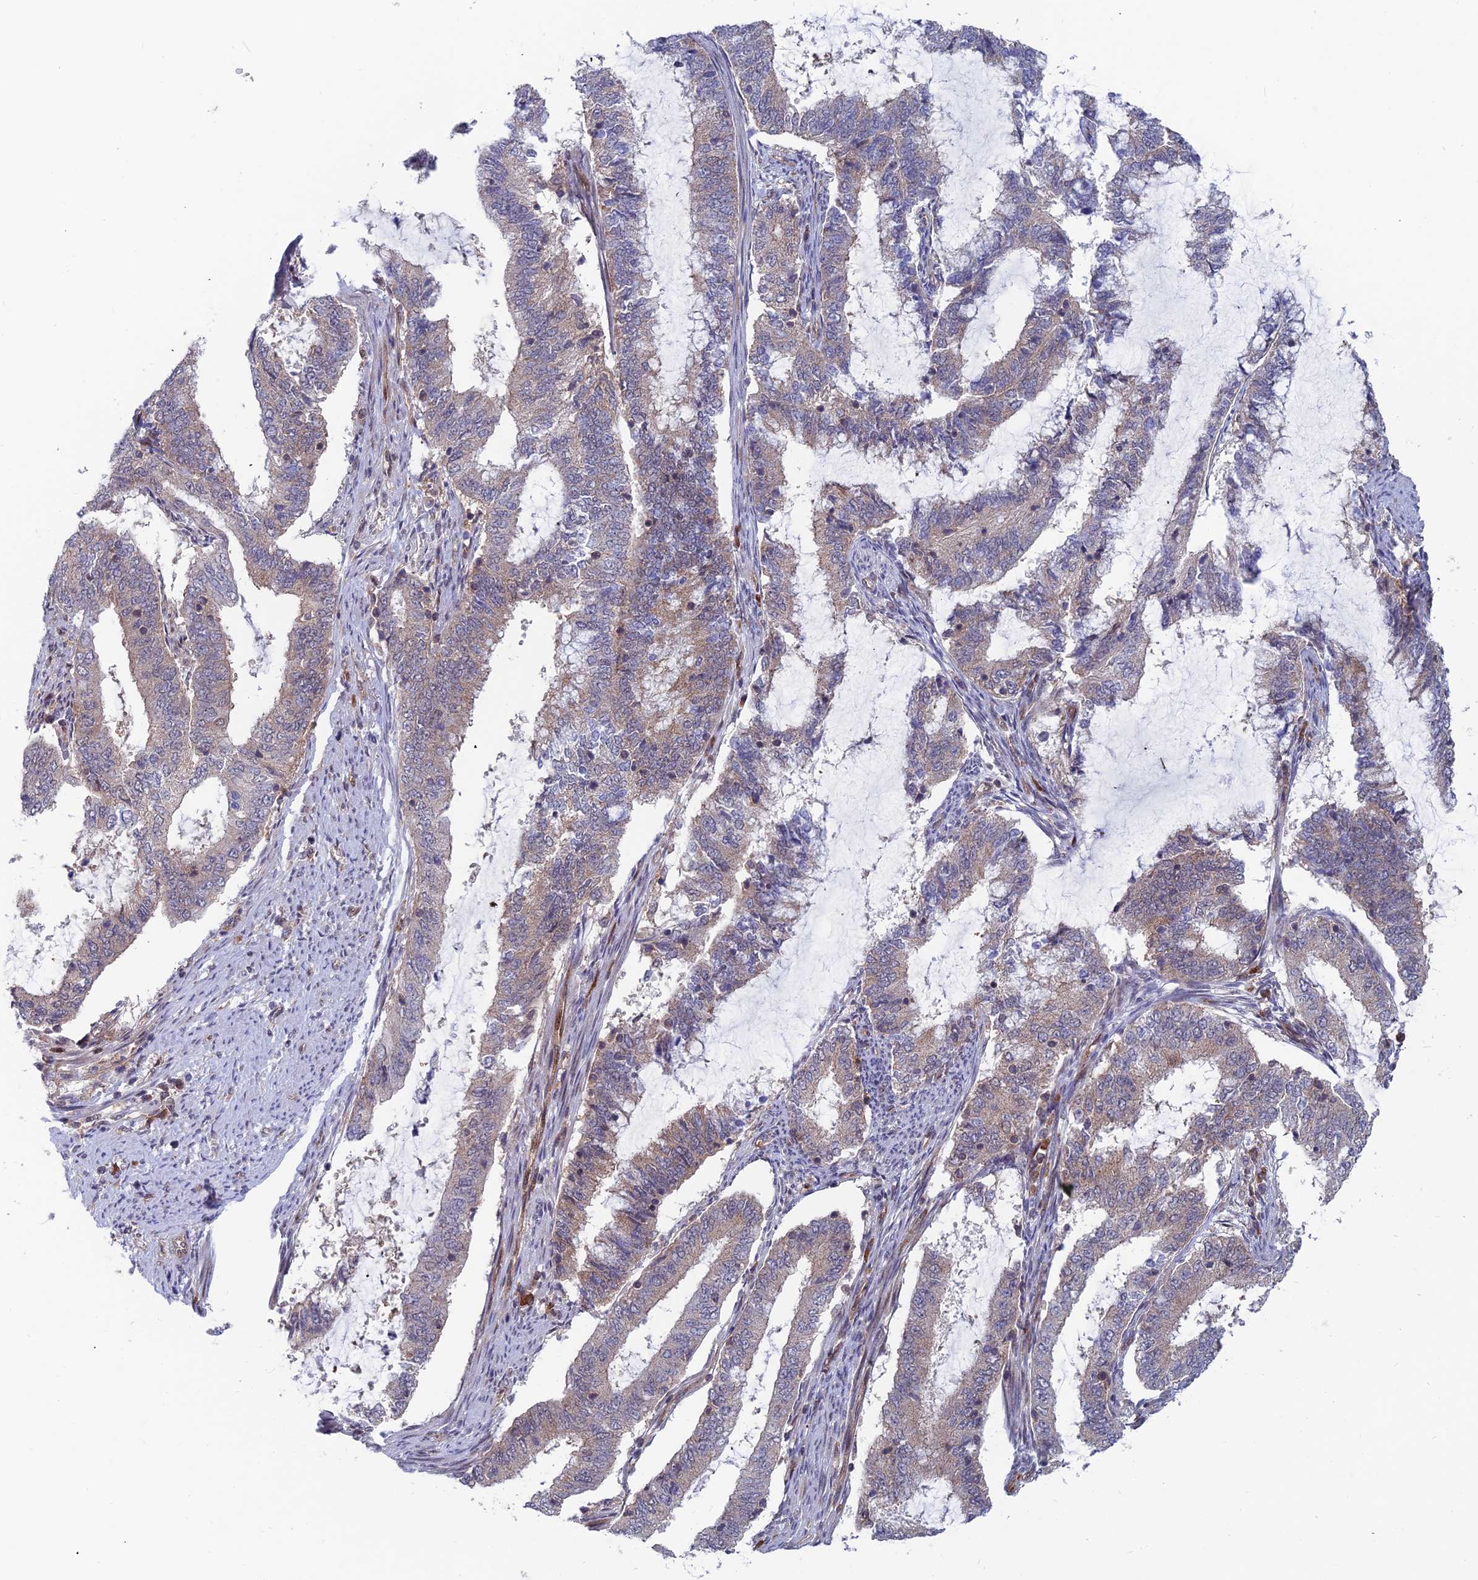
{"staining": {"intensity": "weak", "quantity": "25%-75%", "location": "cytoplasmic/membranous"}, "tissue": "endometrial cancer", "cell_type": "Tumor cells", "image_type": "cancer", "snomed": [{"axis": "morphology", "description": "Adenocarcinoma, NOS"}, {"axis": "topography", "description": "Endometrium"}], "caption": "A low amount of weak cytoplasmic/membranous staining is identified in about 25%-75% of tumor cells in endometrial cancer (adenocarcinoma) tissue.", "gene": "IGBP1", "patient": {"sex": "female", "age": 51}}